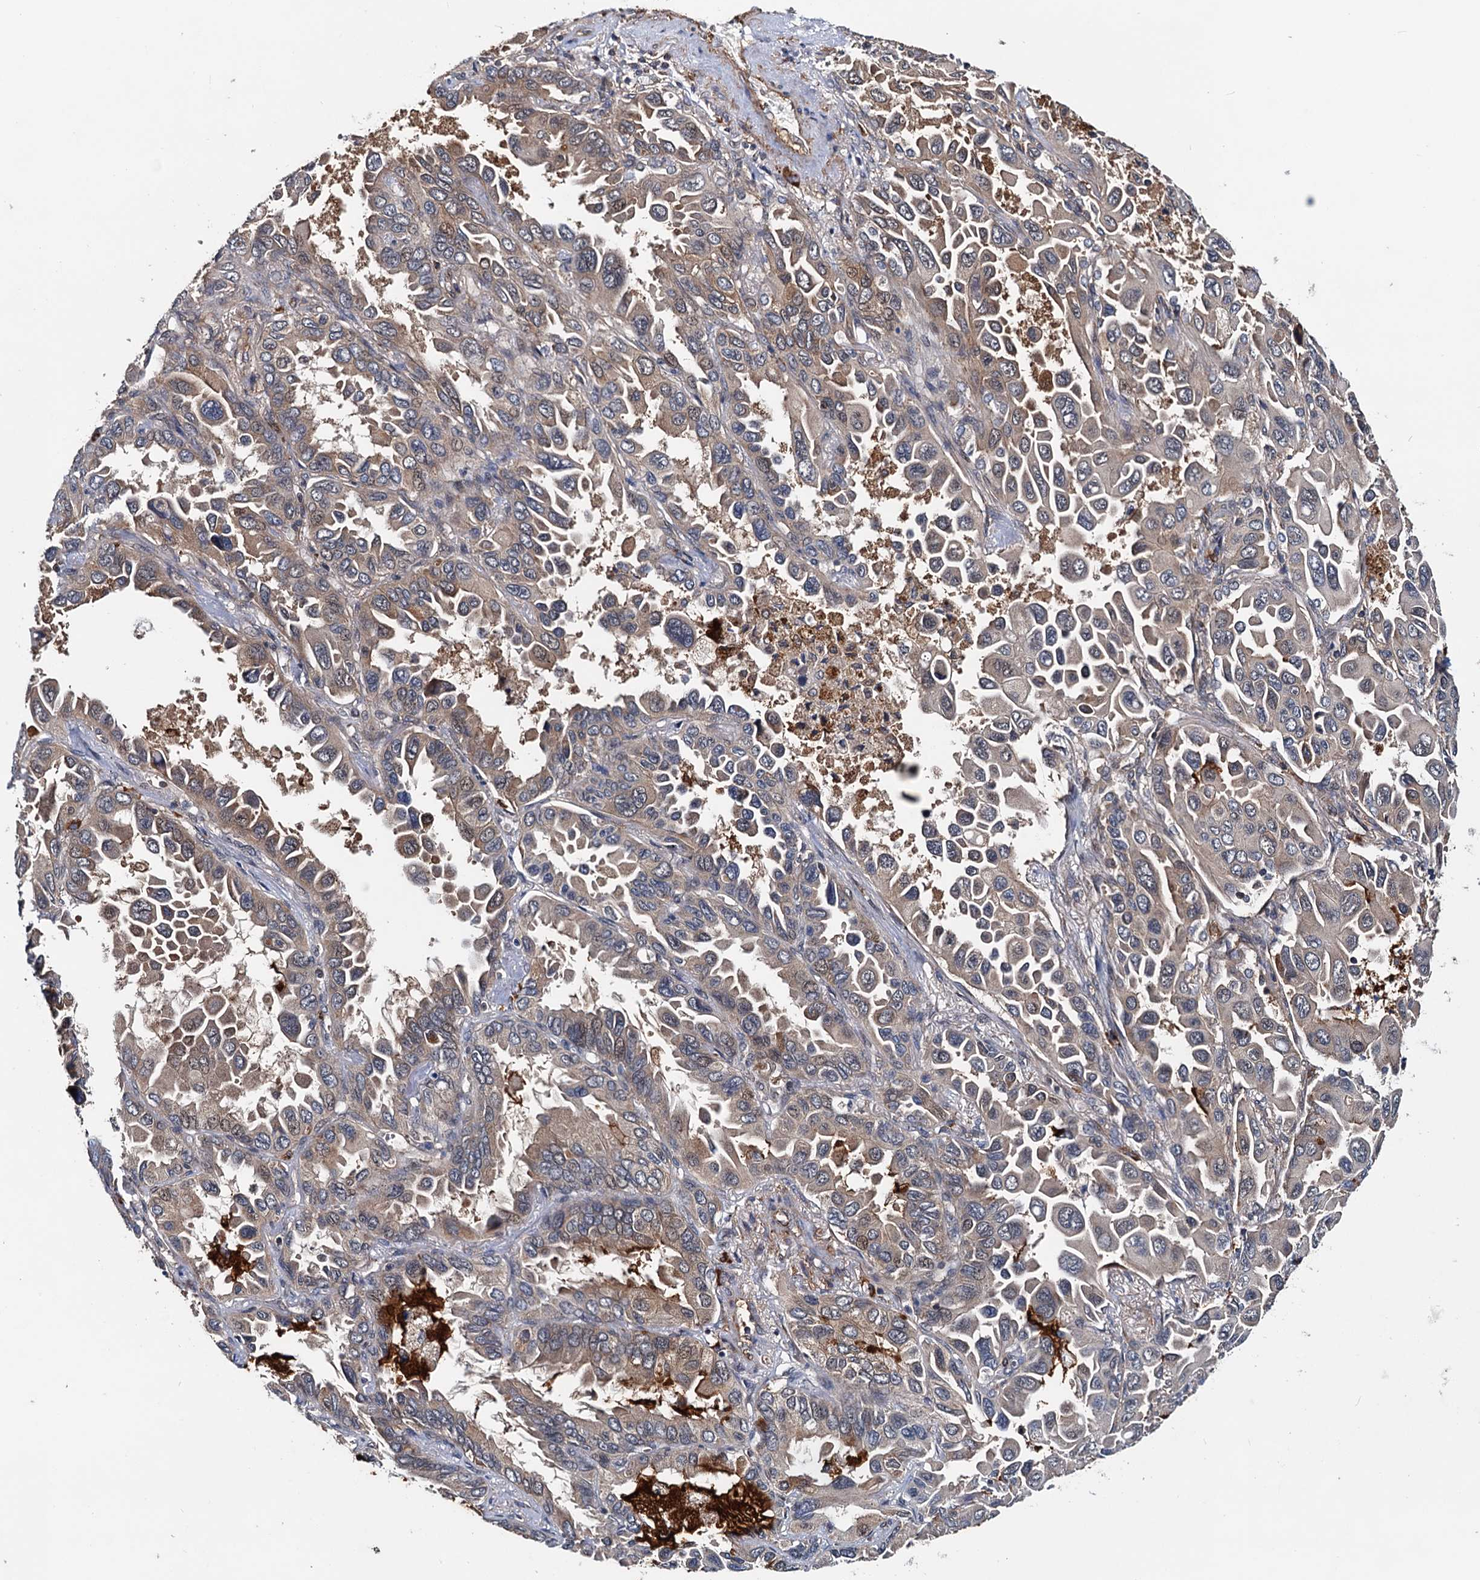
{"staining": {"intensity": "moderate", "quantity": "25%-75%", "location": "cytoplasmic/membranous"}, "tissue": "lung cancer", "cell_type": "Tumor cells", "image_type": "cancer", "snomed": [{"axis": "morphology", "description": "Adenocarcinoma, NOS"}, {"axis": "topography", "description": "Lung"}], "caption": "A photomicrograph showing moderate cytoplasmic/membranous staining in about 25%-75% of tumor cells in lung adenocarcinoma, as visualized by brown immunohistochemical staining.", "gene": "AAGAB", "patient": {"sex": "male", "age": 64}}